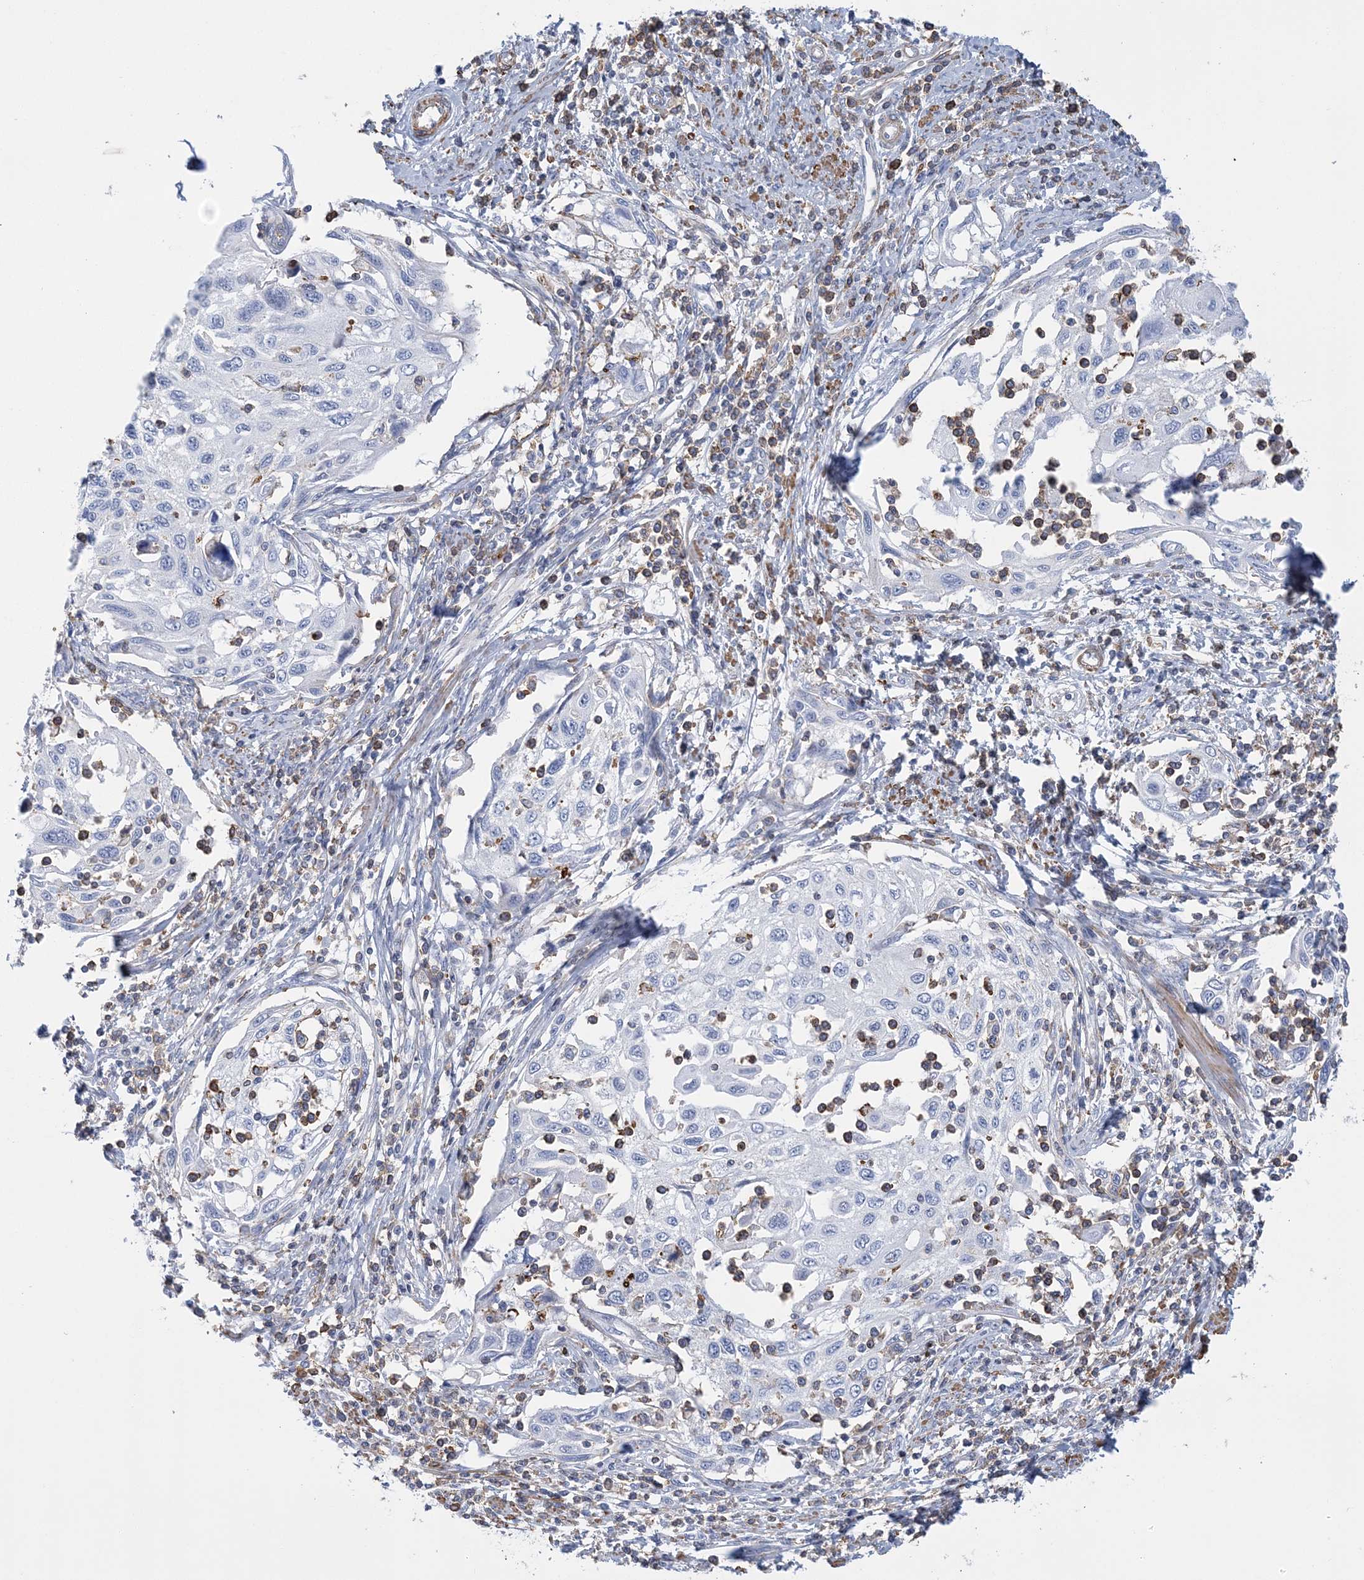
{"staining": {"intensity": "negative", "quantity": "none", "location": "none"}, "tissue": "cervical cancer", "cell_type": "Tumor cells", "image_type": "cancer", "snomed": [{"axis": "morphology", "description": "Squamous cell carcinoma, NOS"}, {"axis": "topography", "description": "Cervix"}], "caption": "Human cervical squamous cell carcinoma stained for a protein using immunohistochemistry shows no staining in tumor cells.", "gene": "C11orf21", "patient": {"sex": "female", "age": 70}}